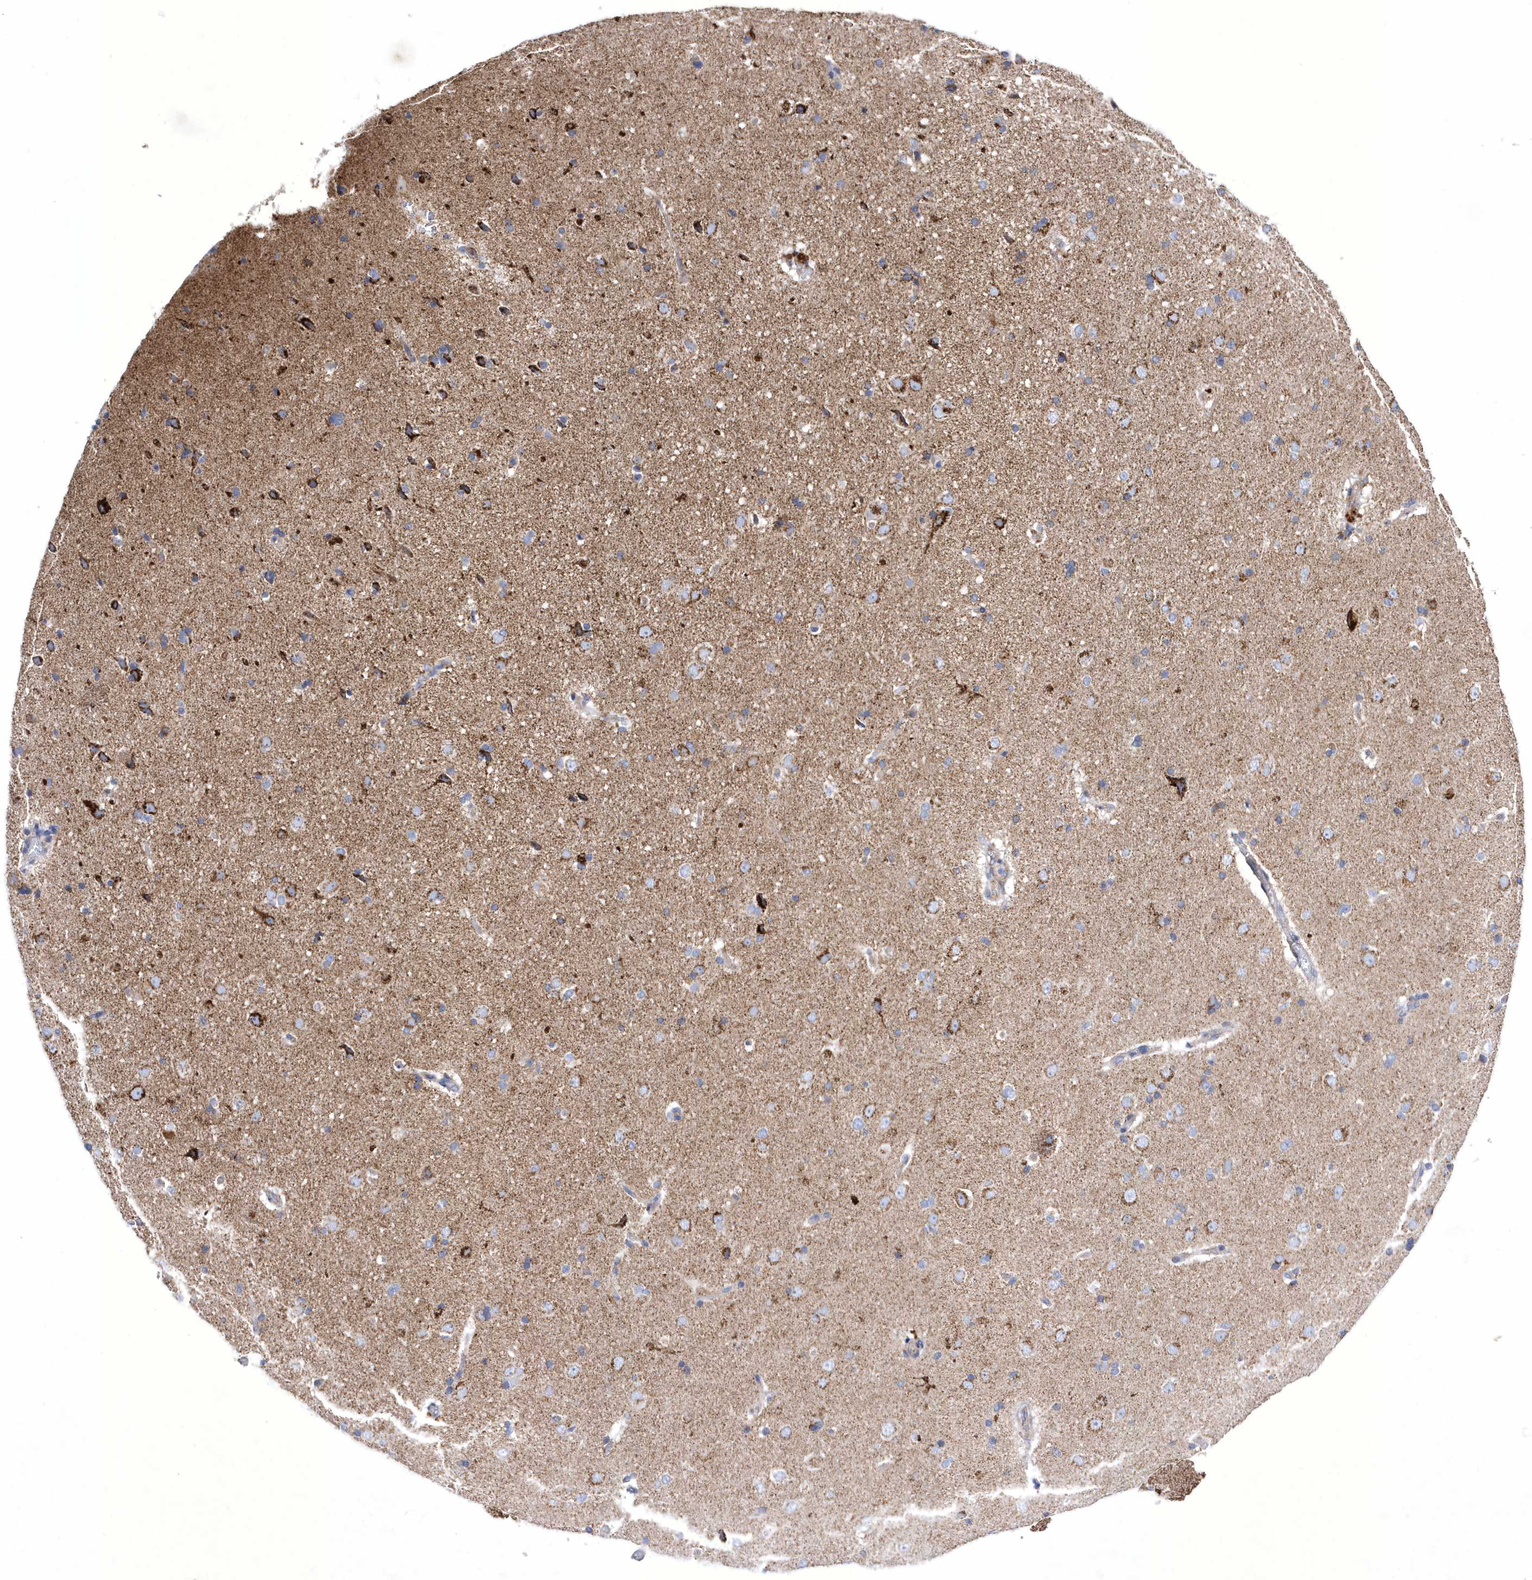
{"staining": {"intensity": "weak", "quantity": "25%-75%", "location": "cytoplasmic/membranous"}, "tissue": "cerebral cortex", "cell_type": "Endothelial cells", "image_type": "normal", "snomed": [{"axis": "morphology", "description": "Normal tissue, NOS"}, {"axis": "topography", "description": "Cerebral cortex"}], "caption": "High-magnification brightfield microscopy of unremarkable cerebral cortex stained with DAB (brown) and counterstained with hematoxylin (blue). endothelial cells exhibit weak cytoplasmic/membranous expression is identified in approximately25%-75% of cells. (brown staining indicates protein expression, while blue staining denotes nuclei).", "gene": "METTL8", "patient": {"sex": "male", "age": 34}}